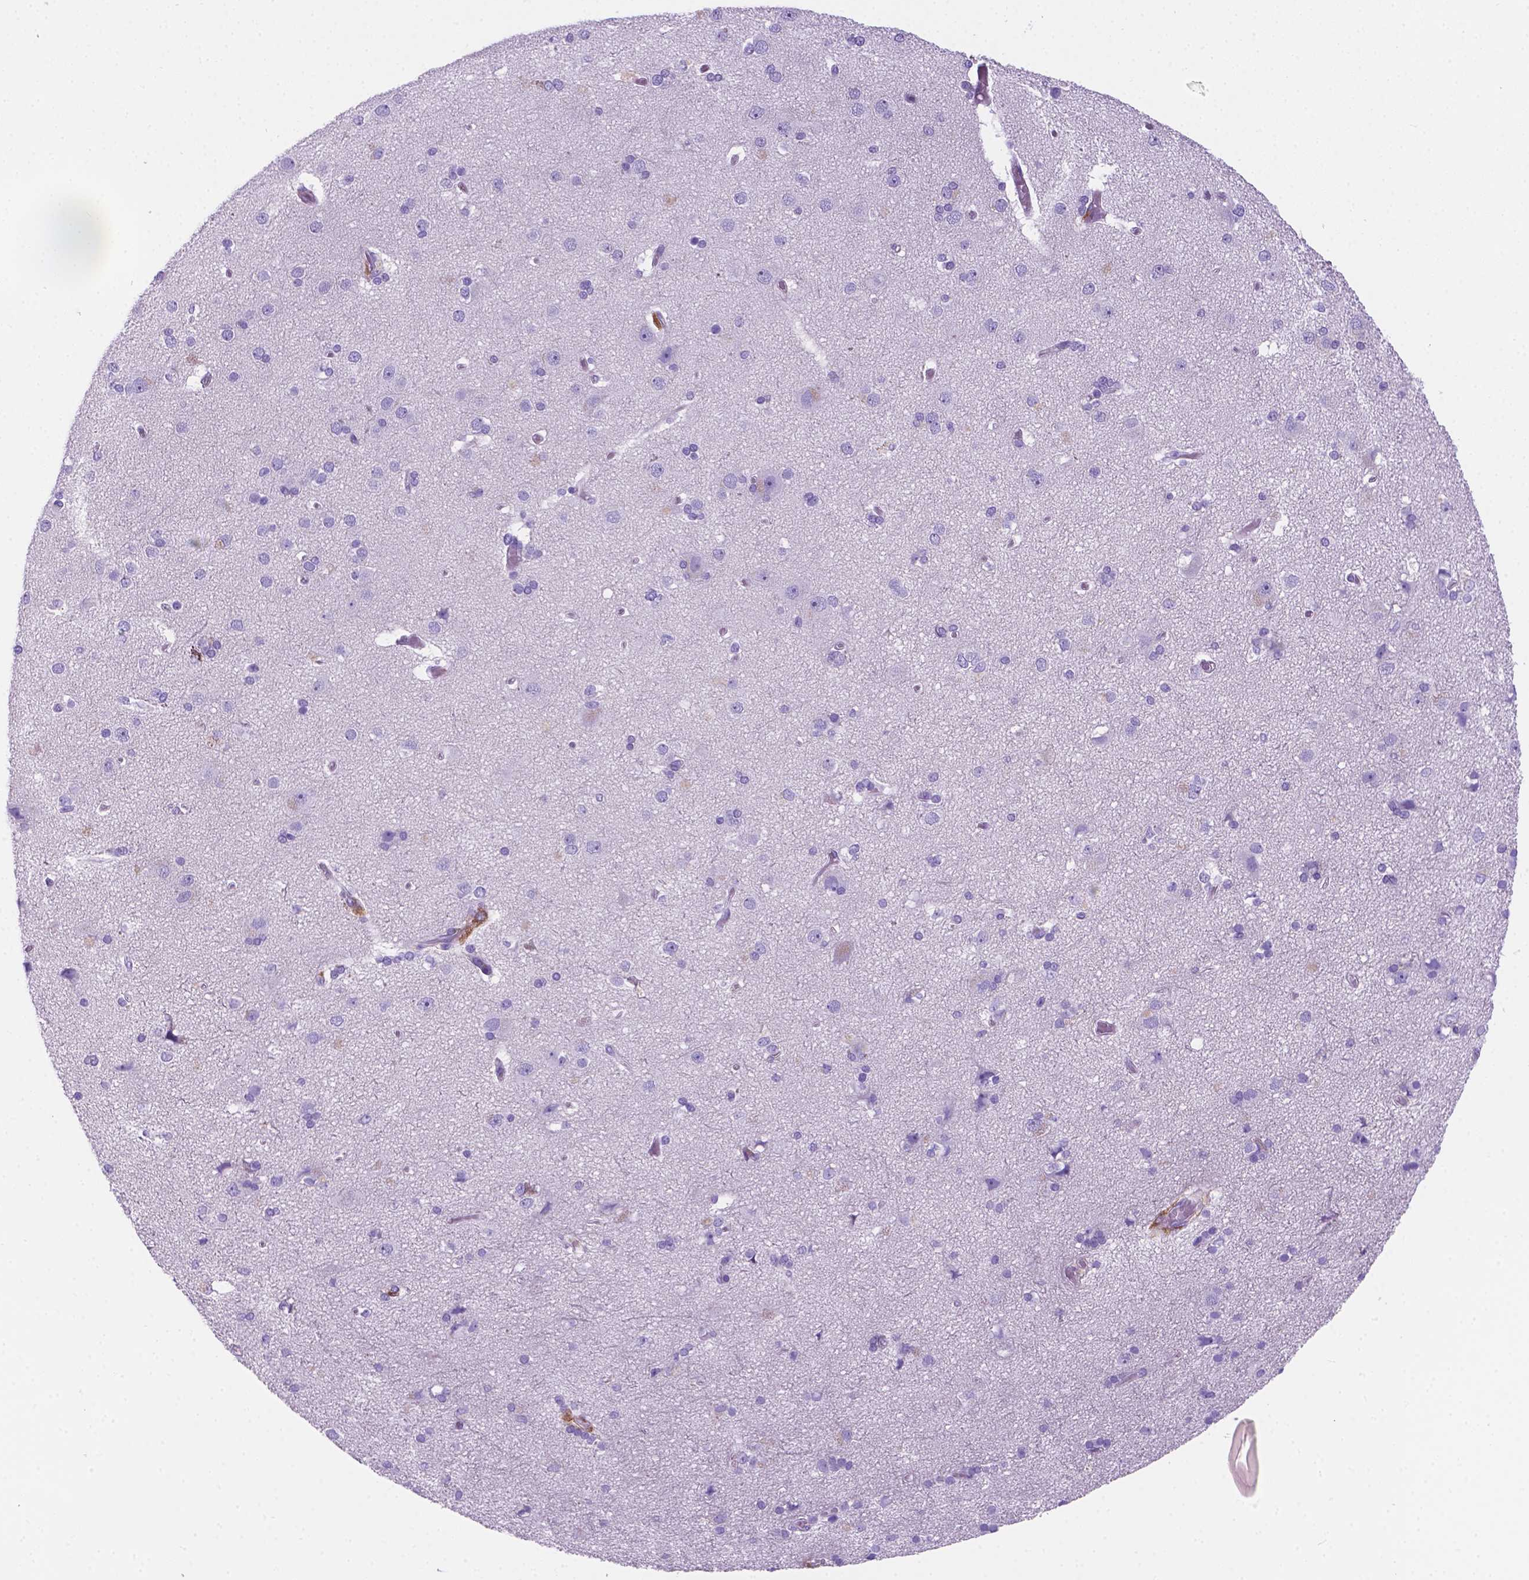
{"staining": {"intensity": "moderate", "quantity": "<25%", "location": "cytoplasmic/membranous"}, "tissue": "cerebral cortex", "cell_type": "Endothelial cells", "image_type": "normal", "snomed": [{"axis": "morphology", "description": "Normal tissue, NOS"}, {"axis": "morphology", "description": "Glioma, malignant, High grade"}, {"axis": "topography", "description": "Cerebral cortex"}], "caption": "This photomicrograph reveals normal cerebral cortex stained with immunohistochemistry (IHC) to label a protein in brown. The cytoplasmic/membranous of endothelial cells show moderate positivity for the protein. Nuclei are counter-stained blue.", "gene": "MACF1", "patient": {"sex": "male", "age": 71}}